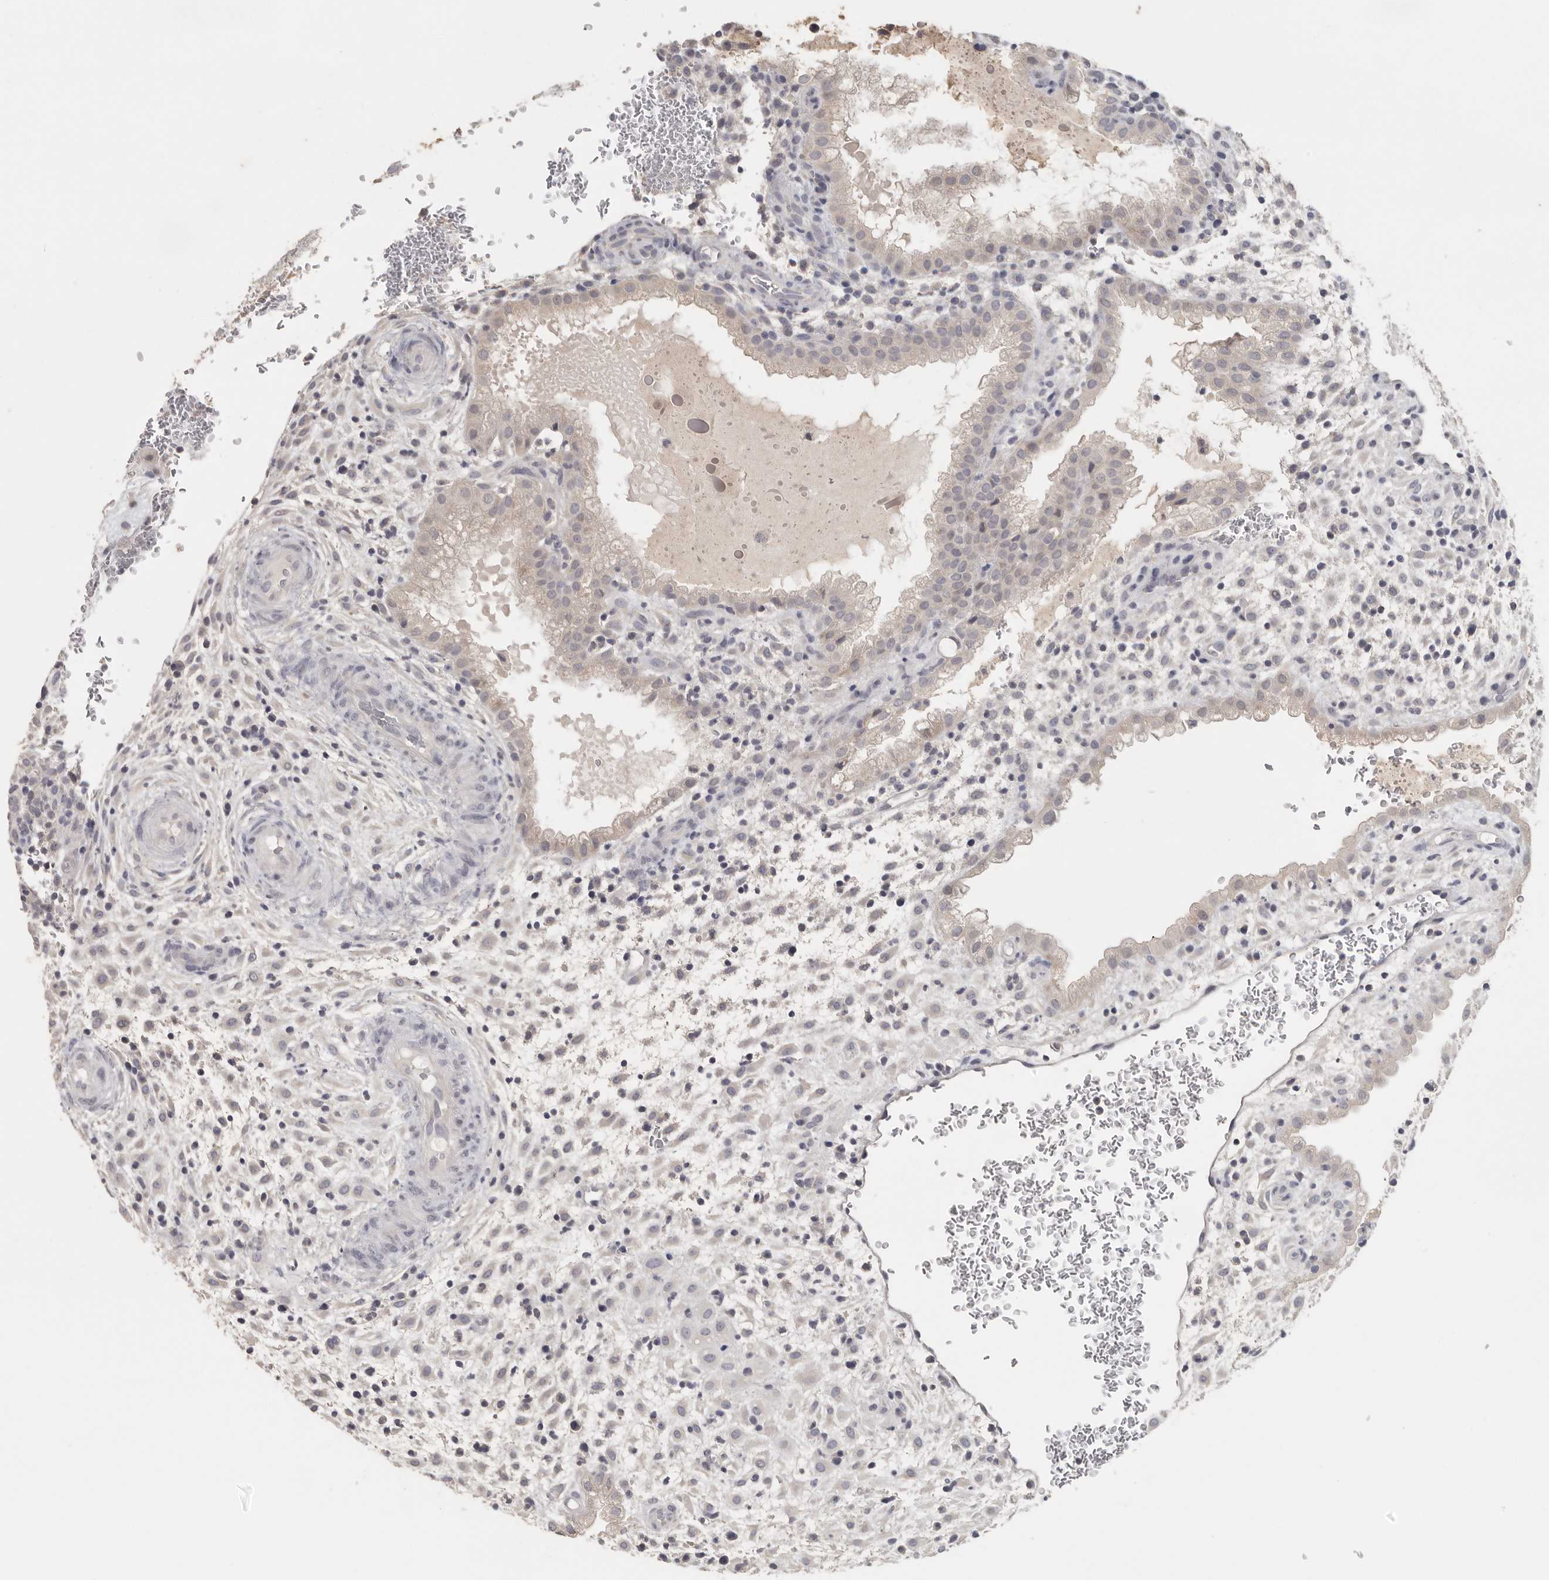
{"staining": {"intensity": "negative", "quantity": "none", "location": "none"}, "tissue": "placenta", "cell_type": "Decidual cells", "image_type": "normal", "snomed": [{"axis": "morphology", "description": "Normal tissue, NOS"}, {"axis": "topography", "description": "Placenta"}], "caption": "IHC of benign human placenta demonstrates no positivity in decidual cells. Brightfield microscopy of immunohistochemistry stained with DAB (3,3'-diaminobenzidine) (brown) and hematoxylin (blue), captured at high magnification.", "gene": "DNAJC11", "patient": {"sex": "female", "age": 35}}